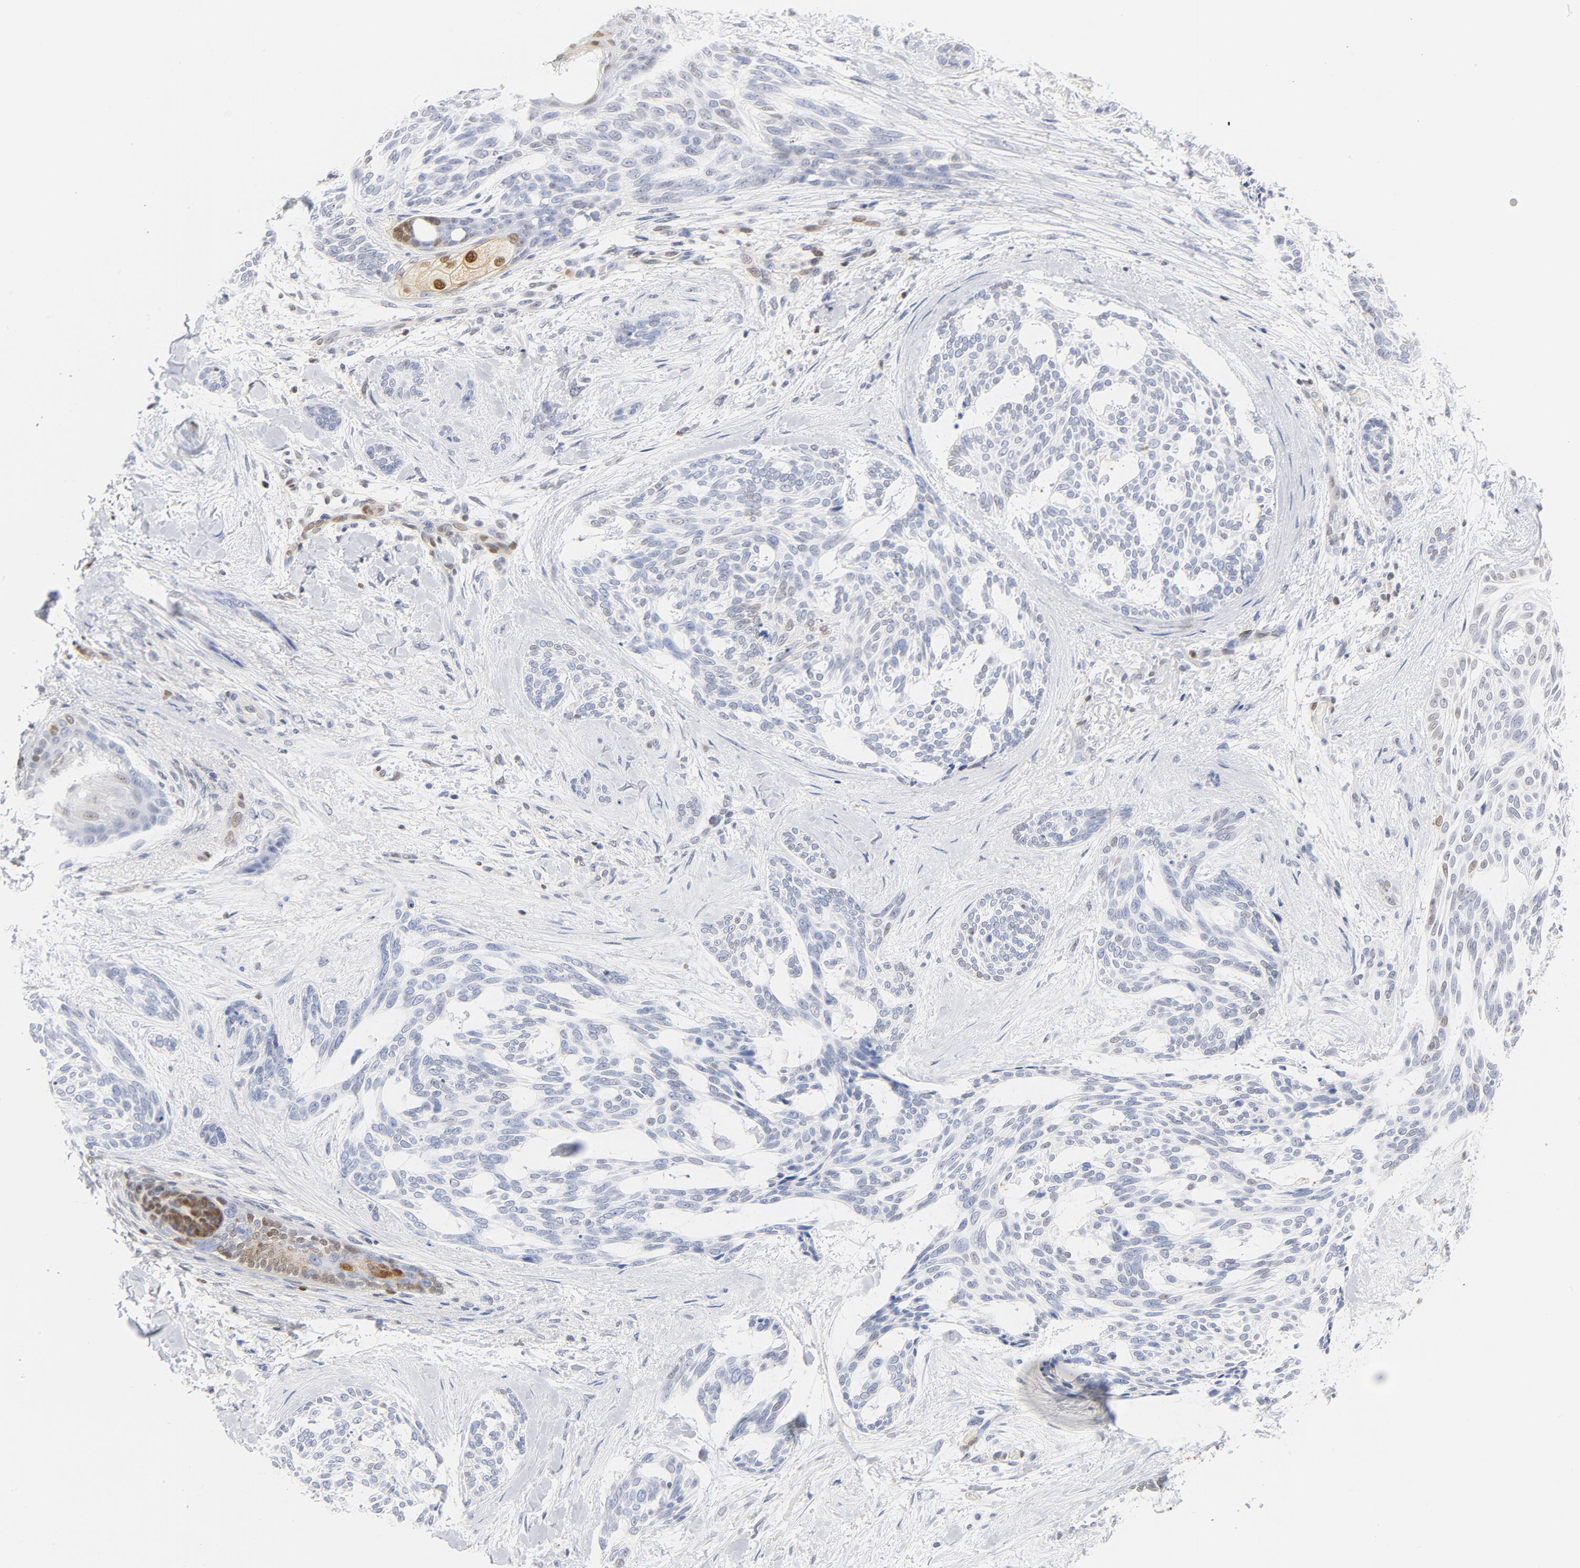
{"staining": {"intensity": "weak", "quantity": "<25%", "location": "nuclear"}, "tissue": "skin cancer", "cell_type": "Tumor cells", "image_type": "cancer", "snomed": [{"axis": "morphology", "description": "Normal tissue, NOS"}, {"axis": "morphology", "description": "Basal cell carcinoma"}, {"axis": "topography", "description": "Skin"}], "caption": "A high-resolution photomicrograph shows IHC staining of basal cell carcinoma (skin), which demonstrates no significant staining in tumor cells.", "gene": "CDKN1B", "patient": {"sex": "female", "age": 71}}